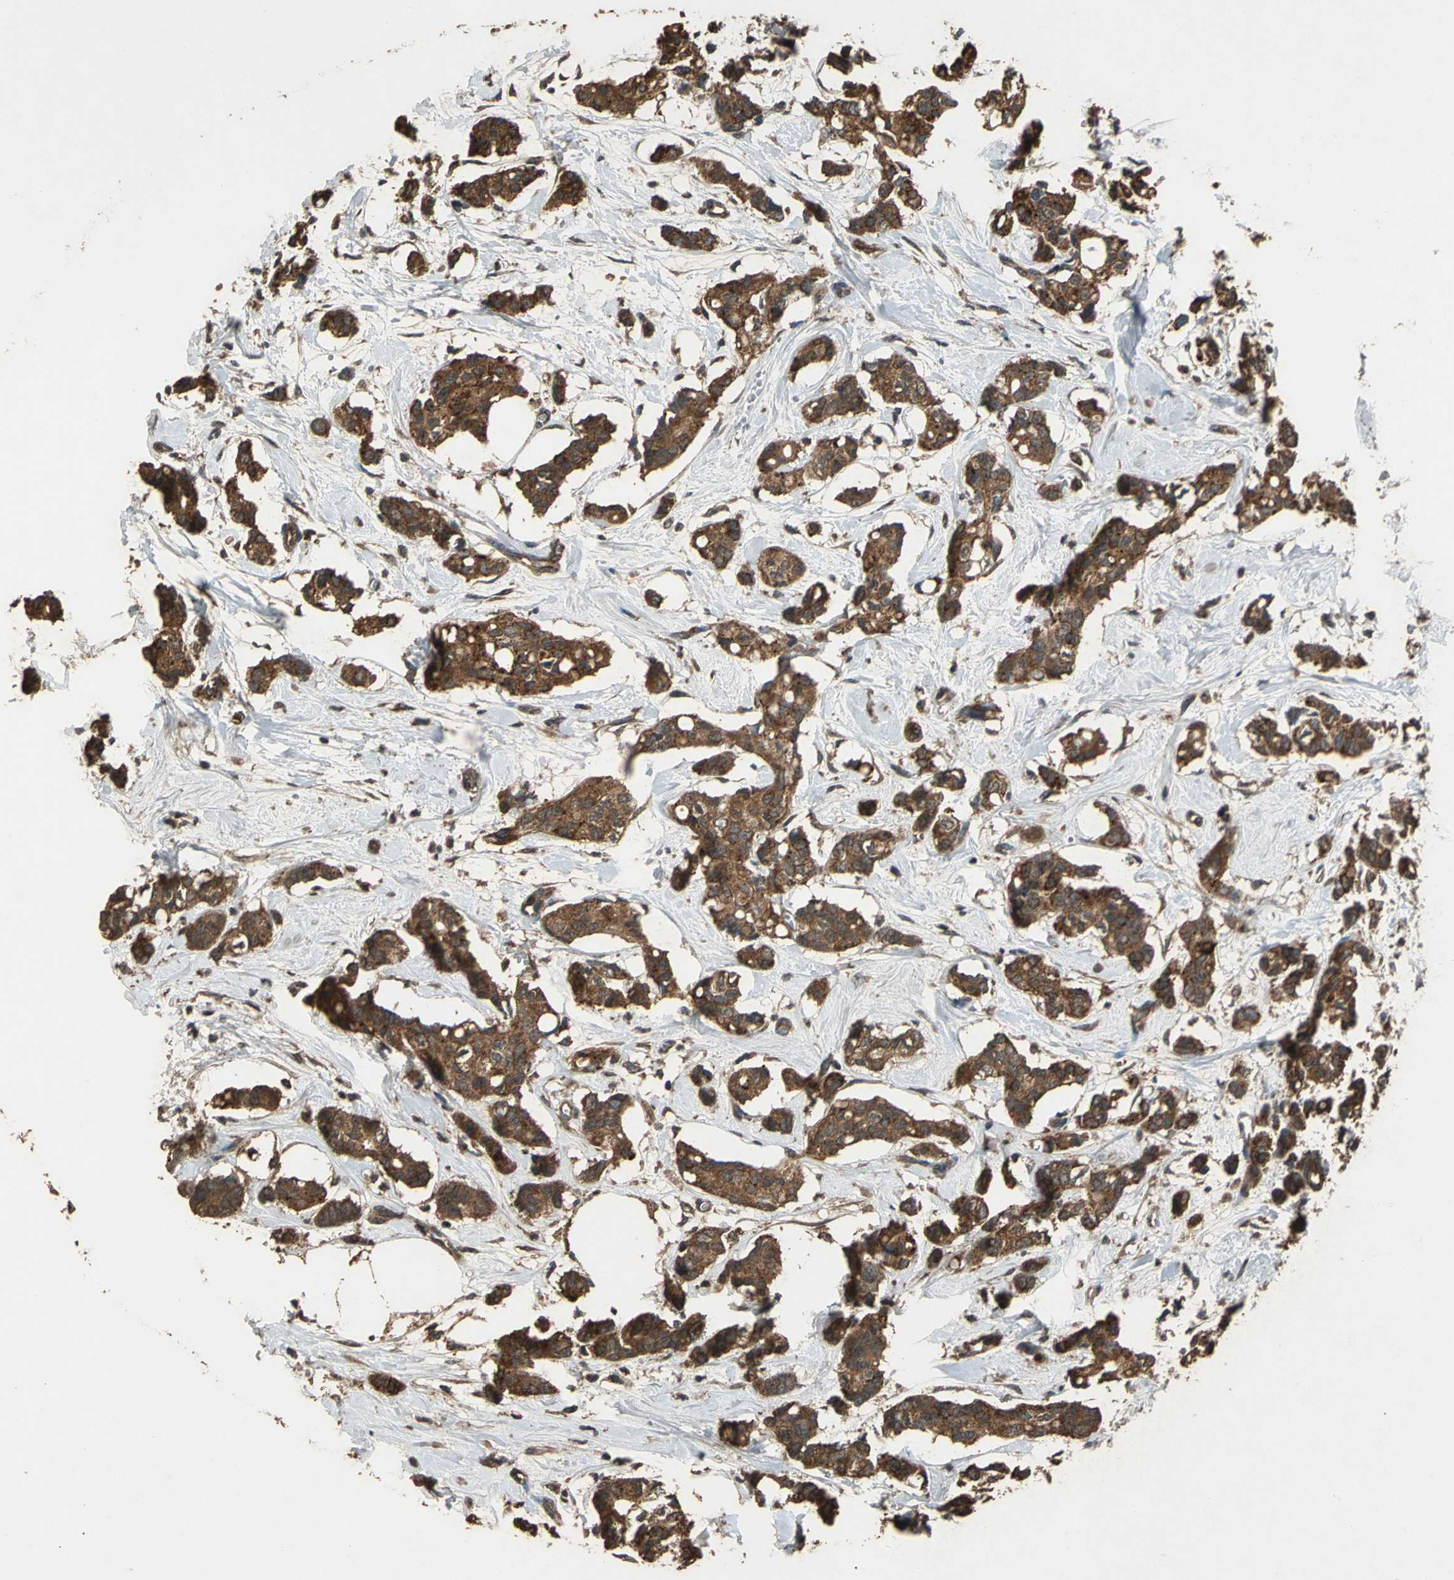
{"staining": {"intensity": "strong", "quantity": ">75%", "location": "cytoplasmic/membranous"}, "tissue": "breast cancer", "cell_type": "Tumor cells", "image_type": "cancer", "snomed": [{"axis": "morphology", "description": "Duct carcinoma"}, {"axis": "topography", "description": "Breast"}], "caption": "An immunohistochemistry photomicrograph of tumor tissue is shown. Protein staining in brown highlights strong cytoplasmic/membranous positivity in breast cancer within tumor cells.", "gene": "ZNF608", "patient": {"sex": "female", "age": 84}}